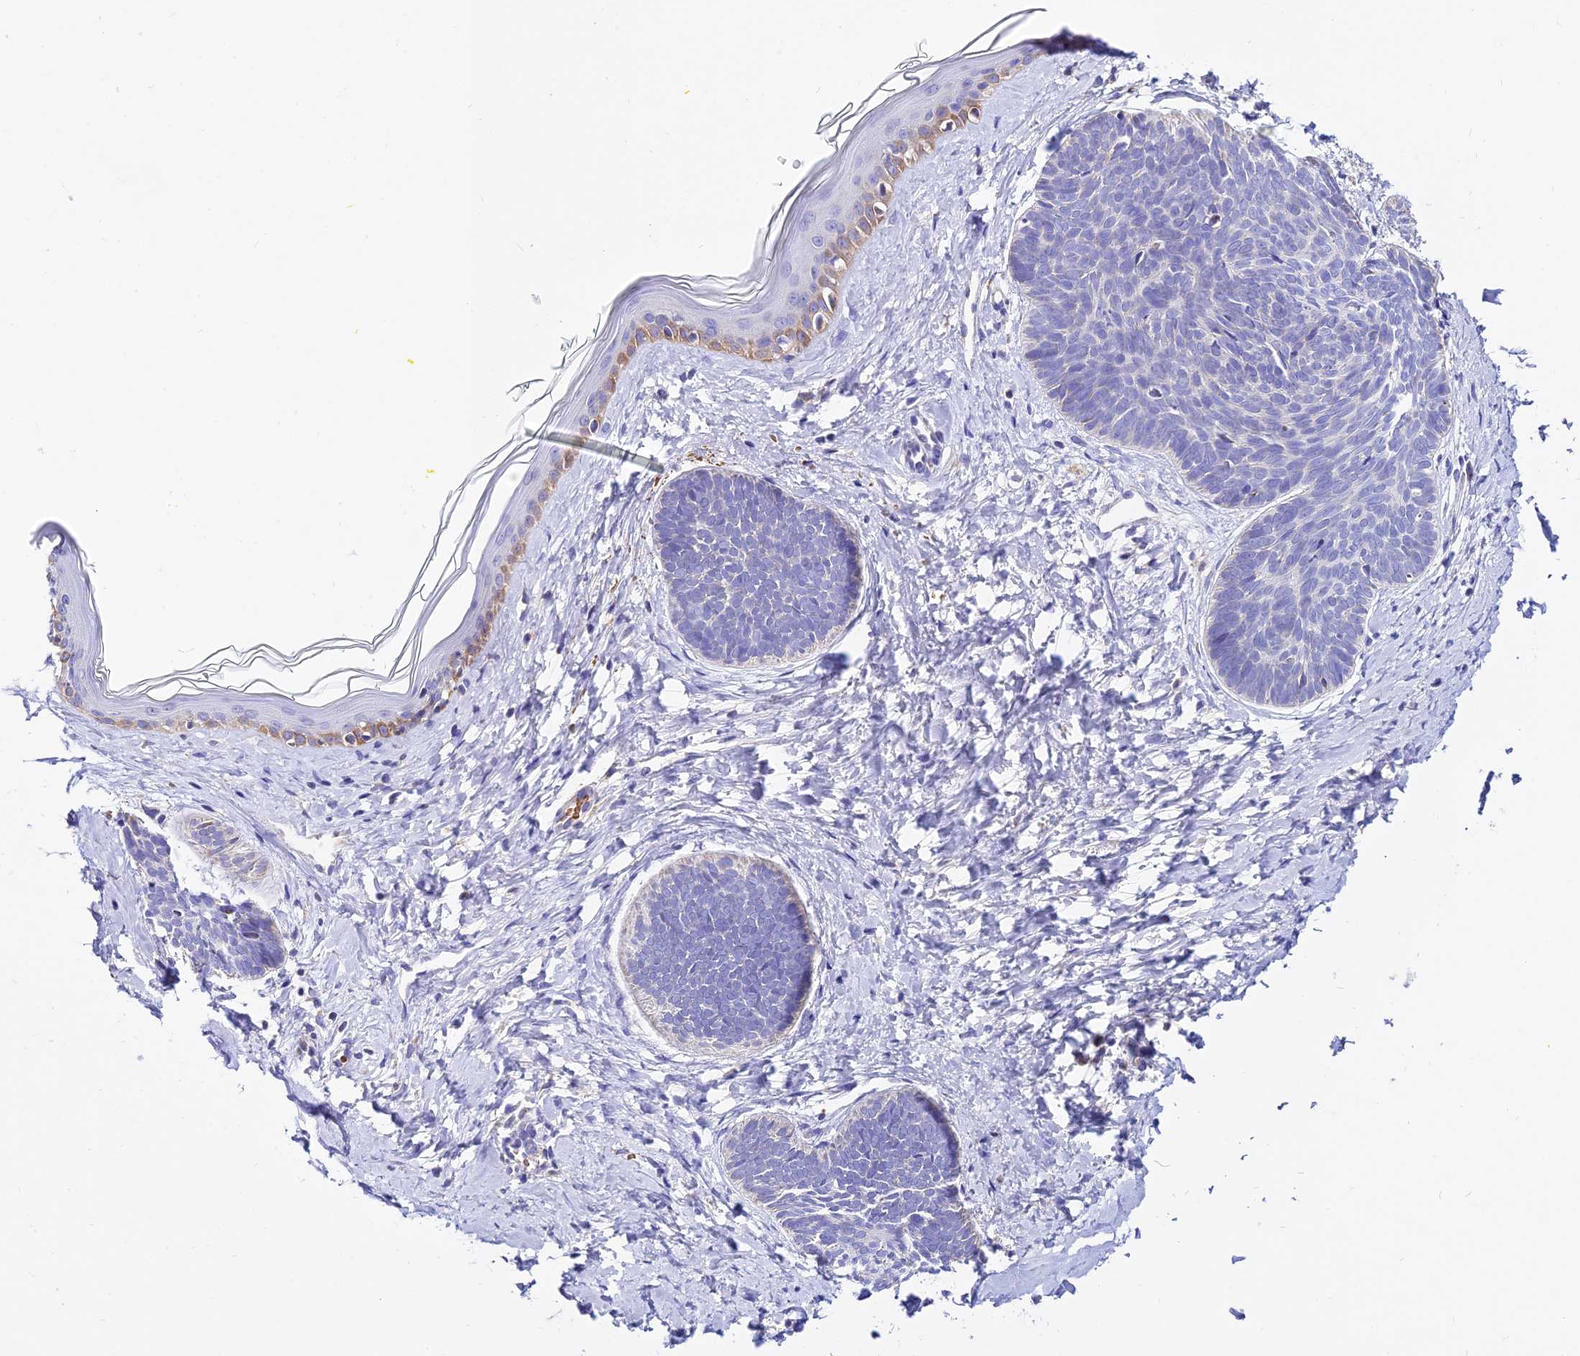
{"staining": {"intensity": "negative", "quantity": "none", "location": "none"}, "tissue": "skin cancer", "cell_type": "Tumor cells", "image_type": "cancer", "snomed": [{"axis": "morphology", "description": "Basal cell carcinoma"}, {"axis": "topography", "description": "Skin"}], "caption": "Immunohistochemistry of basal cell carcinoma (skin) exhibits no staining in tumor cells.", "gene": "TYW5", "patient": {"sex": "female", "age": 81}}